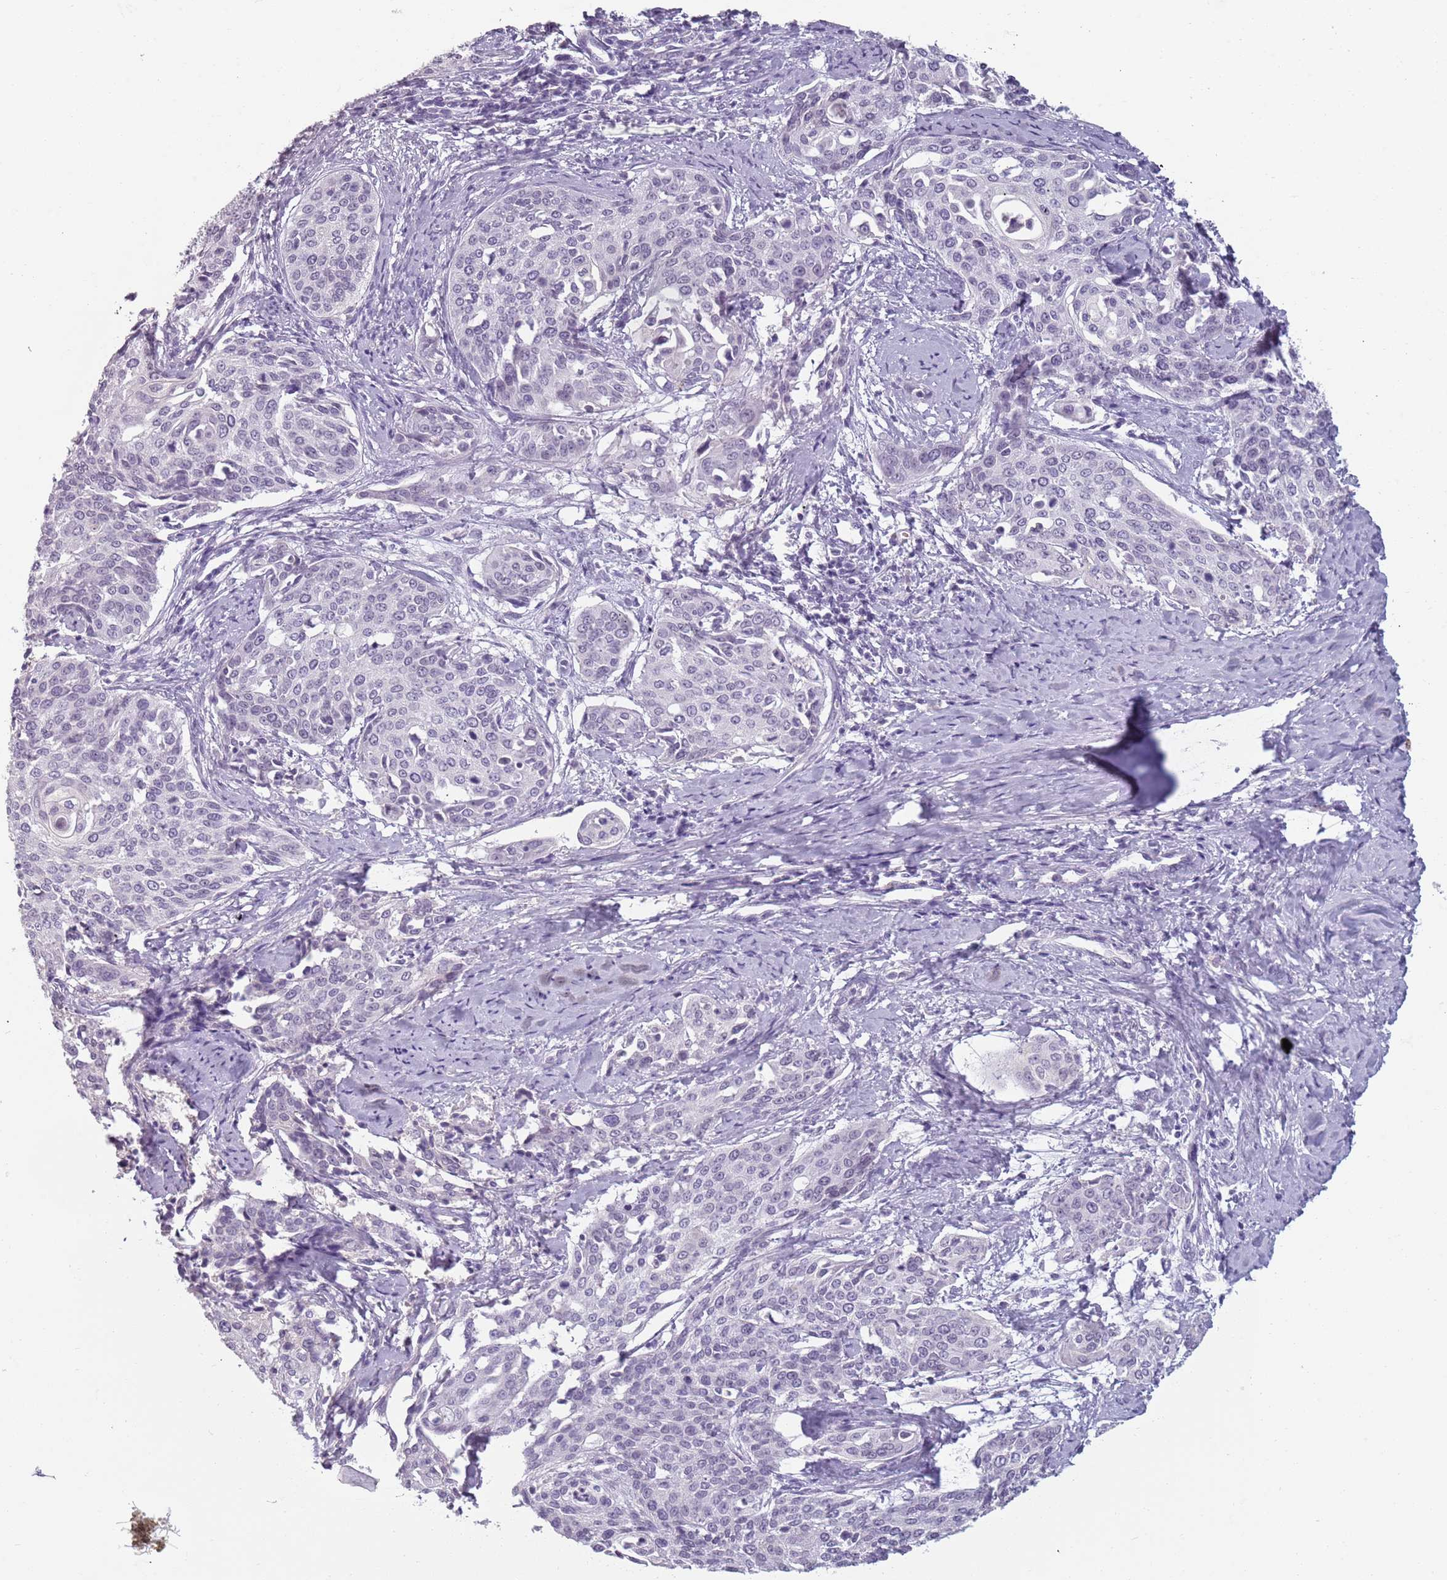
{"staining": {"intensity": "negative", "quantity": "none", "location": "none"}, "tissue": "cervical cancer", "cell_type": "Tumor cells", "image_type": "cancer", "snomed": [{"axis": "morphology", "description": "Squamous cell carcinoma, NOS"}, {"axis": "topography", "description": "Cervix"}], "caption": "DAB (3,3'-diaminobenzidine) immunohistochemical staining of cervical squamous cell carcinoma shows no significant positivity in tumor cells.", "gene": "PIEZO1", "patient": {"sex": "female", "age": 44}}